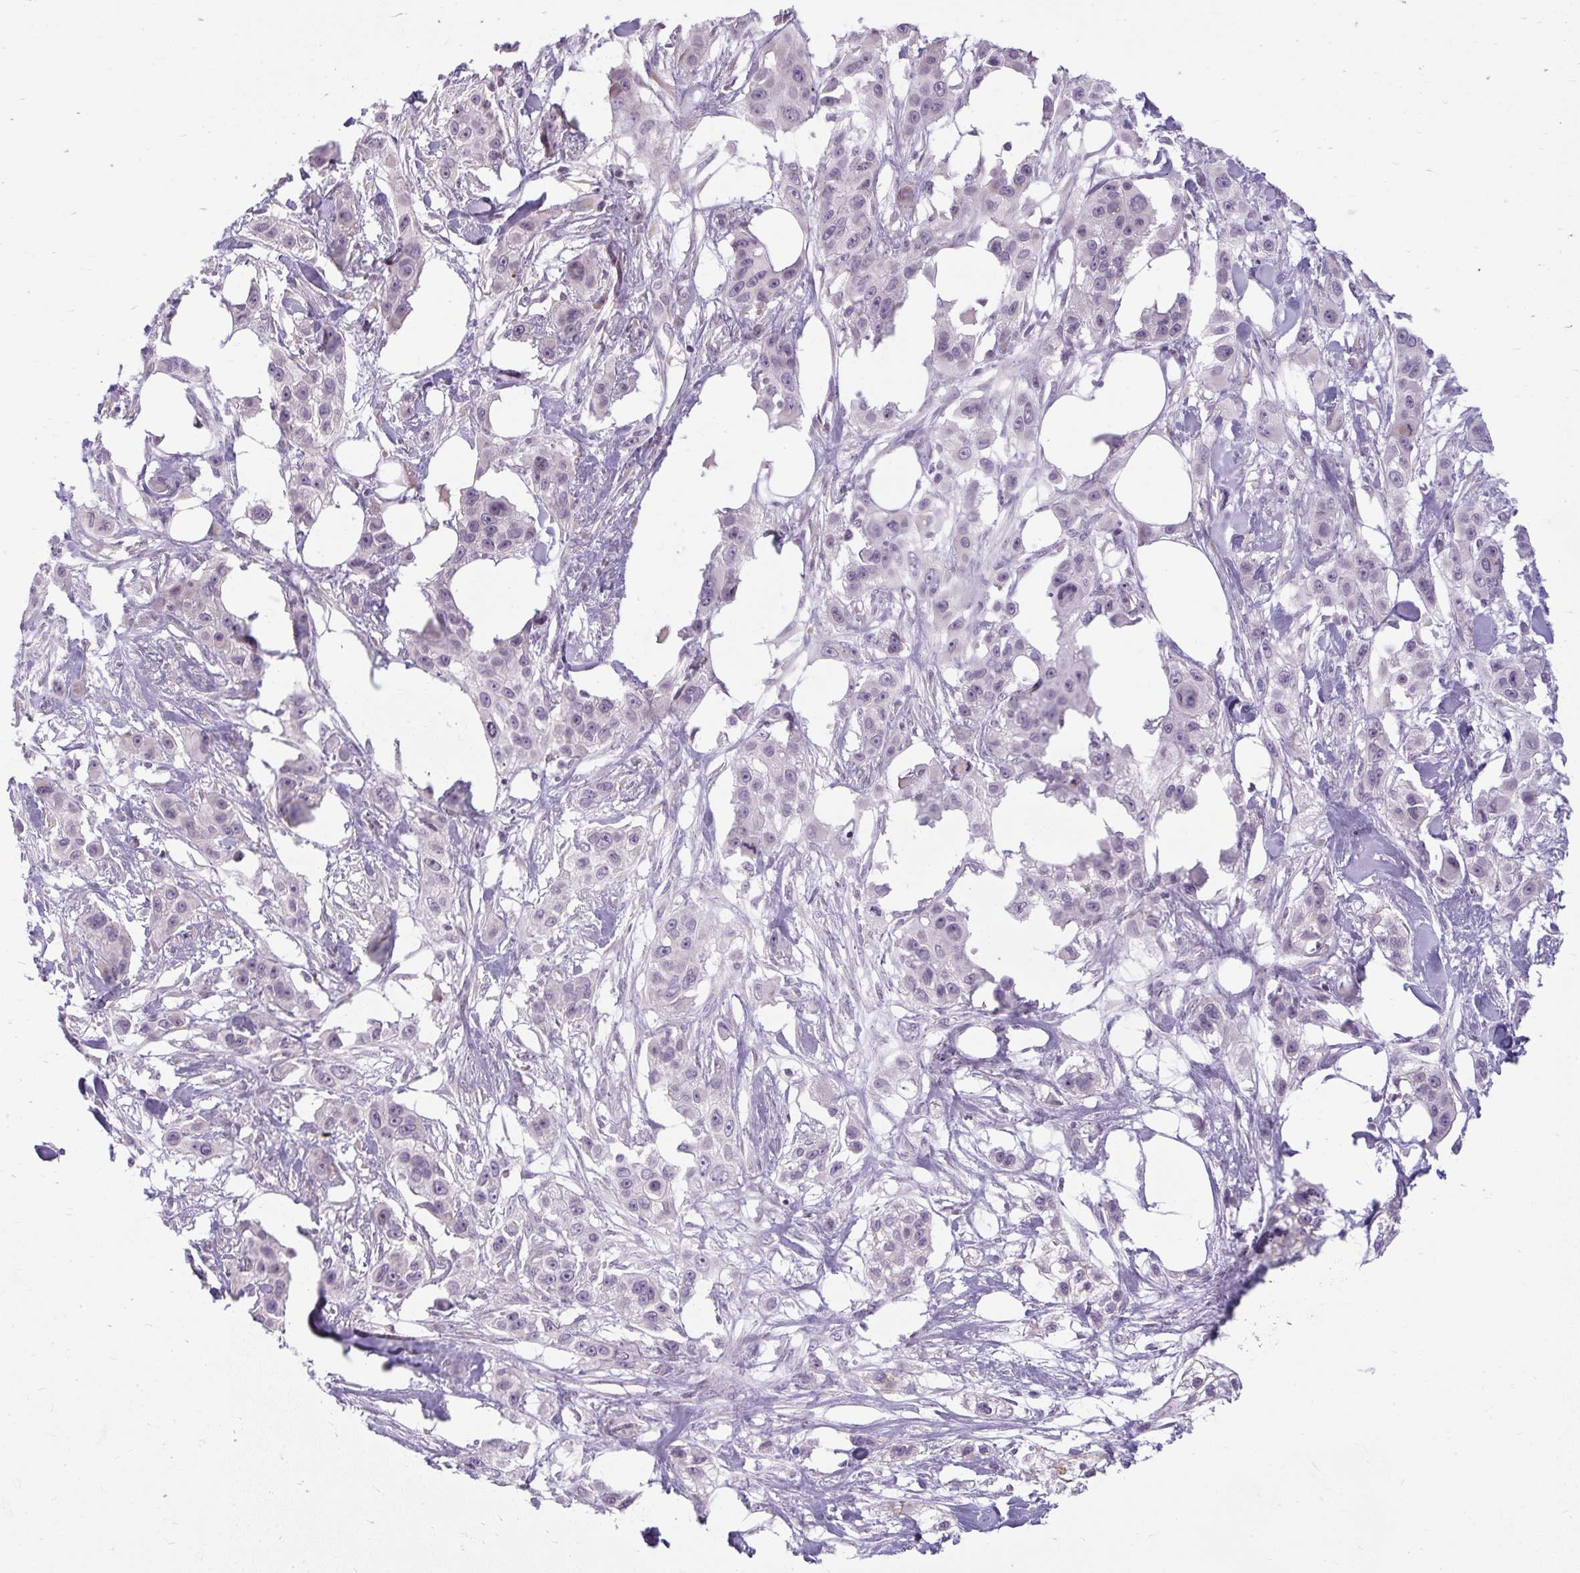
{"staining": {"intensity": "negative", "quantity": "none", "location": "none"}, "tissue": "skin cancer", "cell_type": "Tumor cells", "image_type": "cancer", "snomed": [{"axis": "morphology", "description": "Squamous cell carcinoma, NOS"}, {"axis": "topography", "description": "Skin"}], "caption": "A micrograph of human skin cancer is negative for staining in tumor cells.", "gene": "ZFYVE26", "patient": {"sex": "male", "age": 63}}